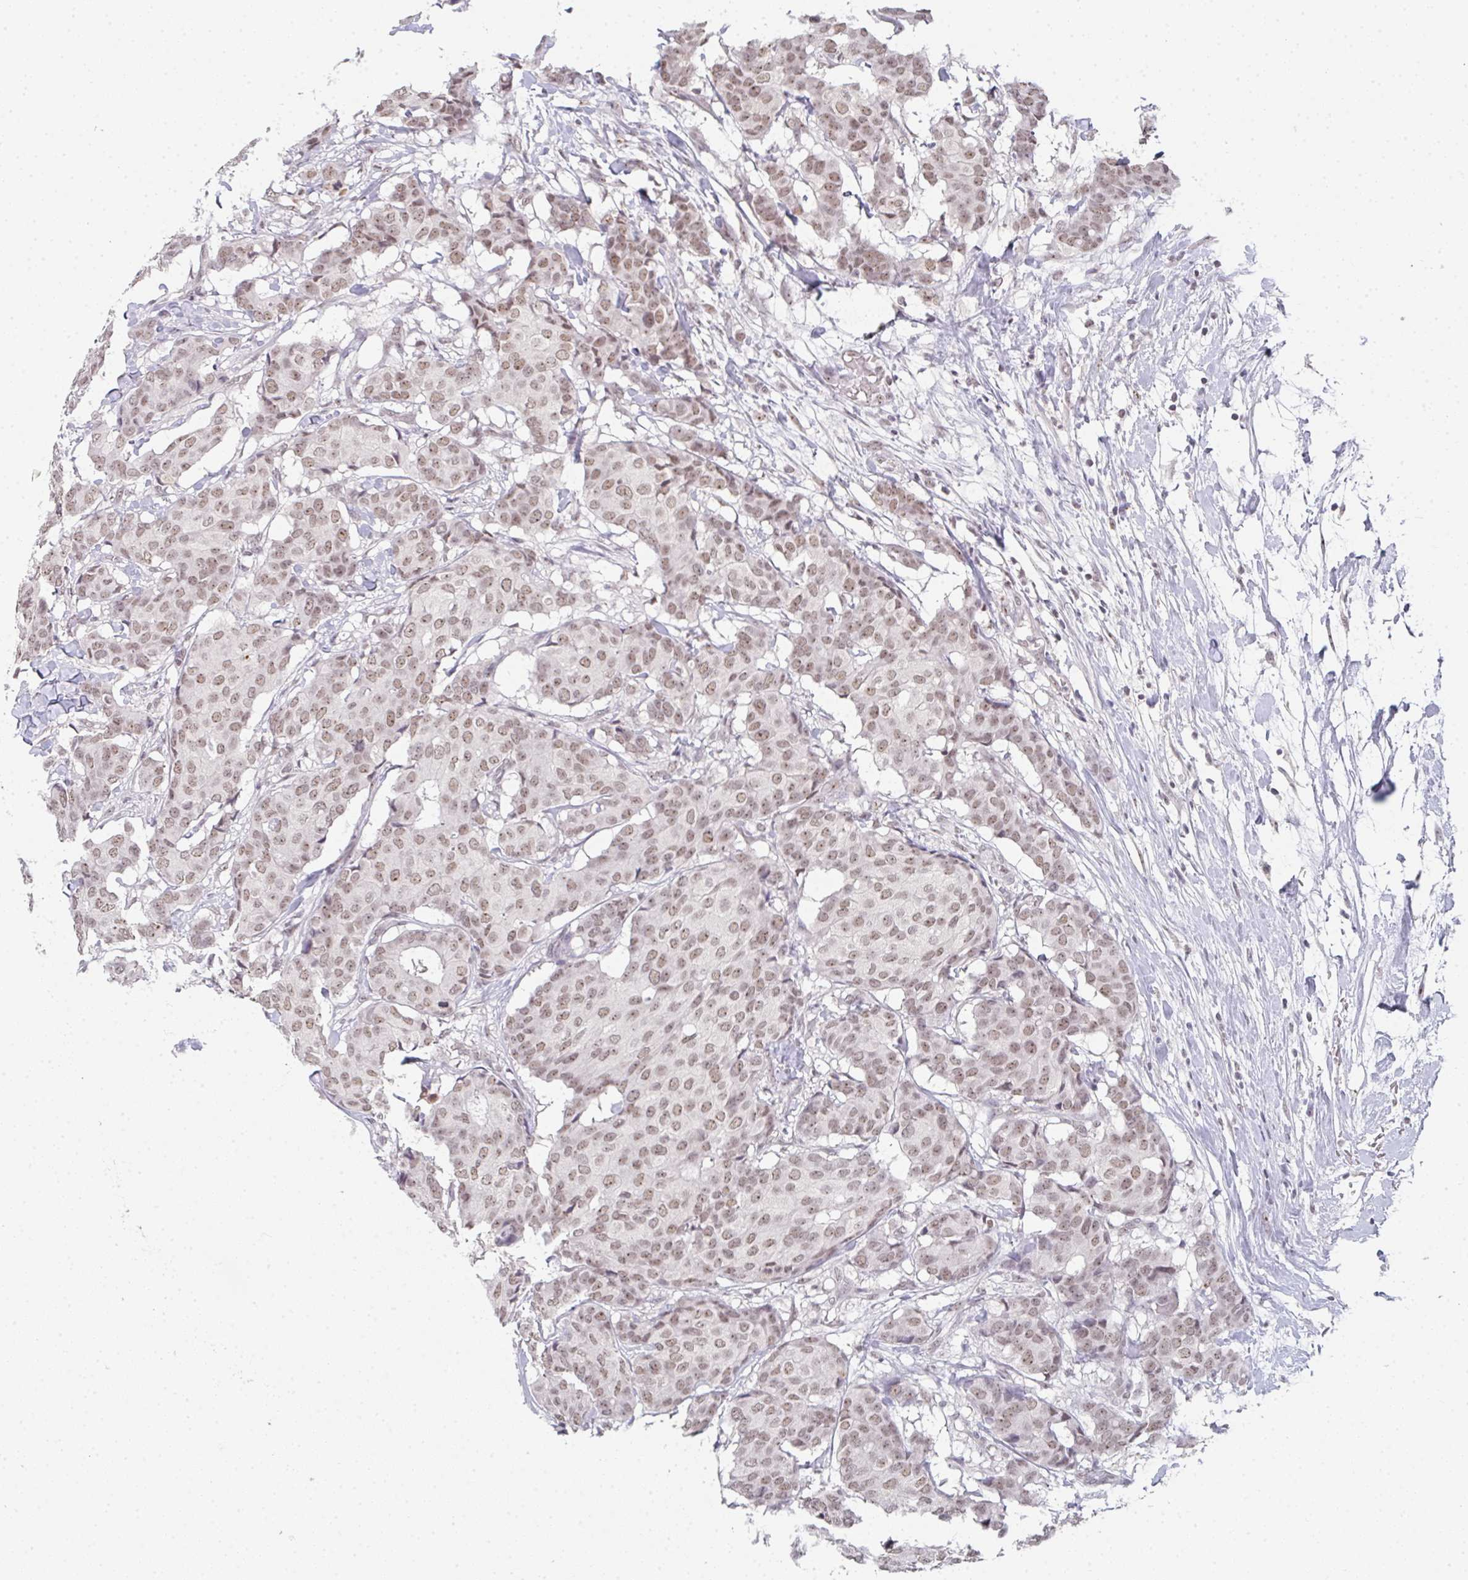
{"staining": {"intensity": "moderate", "quantity": ">75%", "location": "nuclear"}, "tissue": "breast cancer", "cell_type": "Tumor cells", "image_type": "cancer", "snomed": [{"axis": "morphology", "description": "Duct carcinoma"}, {"axis": "topography", "description": "Breast"}], "caption": "Human breast infiltrating ductal carcinoma stained for a protein (brown) shows moderate nuclear positive expression in about >75% of tumor cells.", "gene": "DKC1", "patient": {"sex": "female", "age": 75}}